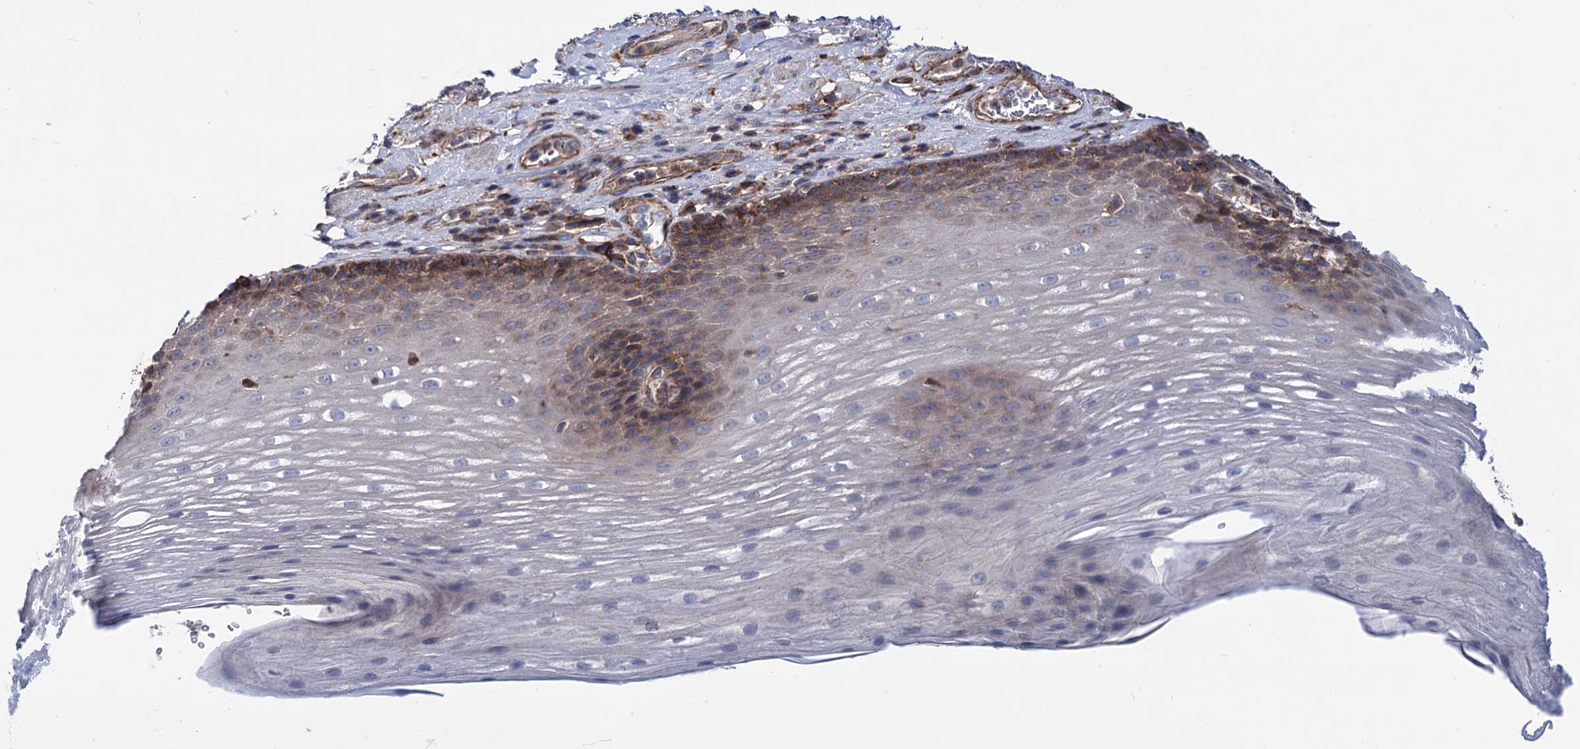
{"staining": {"intensity": "moderate", "quantity": "25%-75%", "location": "cytoplasmic/membranous"}, "tissue": "esophagus", "cell_type": "Squamous epithelial cells", "image_type": "normal", "snomed": [{"axis": "morphology", "description": "Normal tissue, NOS"}, {"axis": "topography", "description": "Esophagus"}], "caption": "Protein positivity by IHC reveals moderate cytoplasmic/membranous staining in about 25%-75% of squamous epithelial cells in benign esophagus. (DAB (3,3'-diaminobenzidine) = brown stain, brightfield microscopy at high magnification).", "gene": "DEF6", "patient": {"sex": "male", "age": 62}}